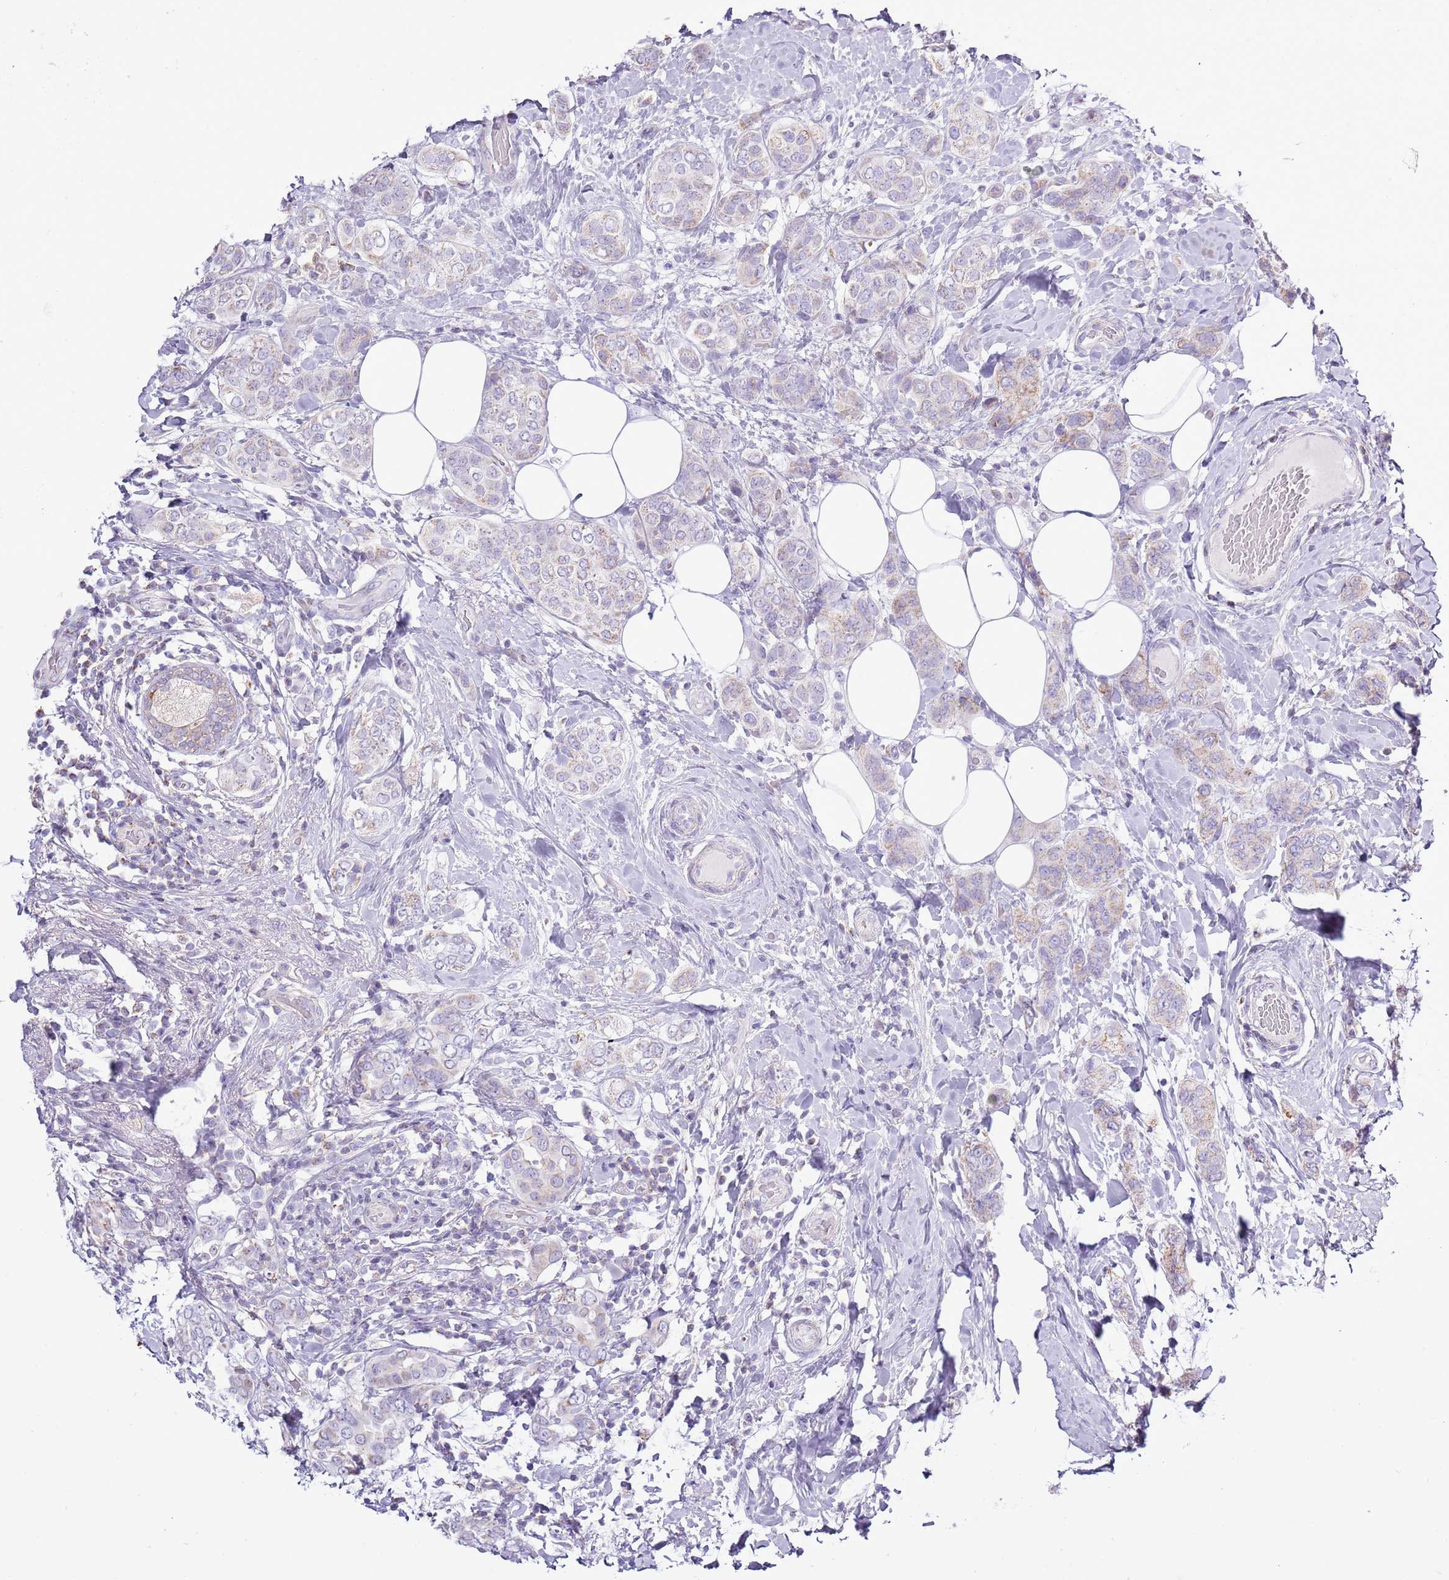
{"staining": {"intensity": "weak", "quantity": "25%-75%", "location": "cytoplasmic/membranous"}, "tissue": "breast cancer", "cell_type": "Tumor cells", "image_type": "cancer", "snomed": [{"axis": "morphology", "description": "Lobular carcinoma"}, {"axis": "topography", "description": "Breast"}], "caption": "This is a histology image of immunohistochemistry (IHC) staining of breast cancer, which shows weak positivity in the cytoplasmic/membranous of tumor cells.", "gene": "SLC23A1", "patient": {"sex": "female", "age": 51}}